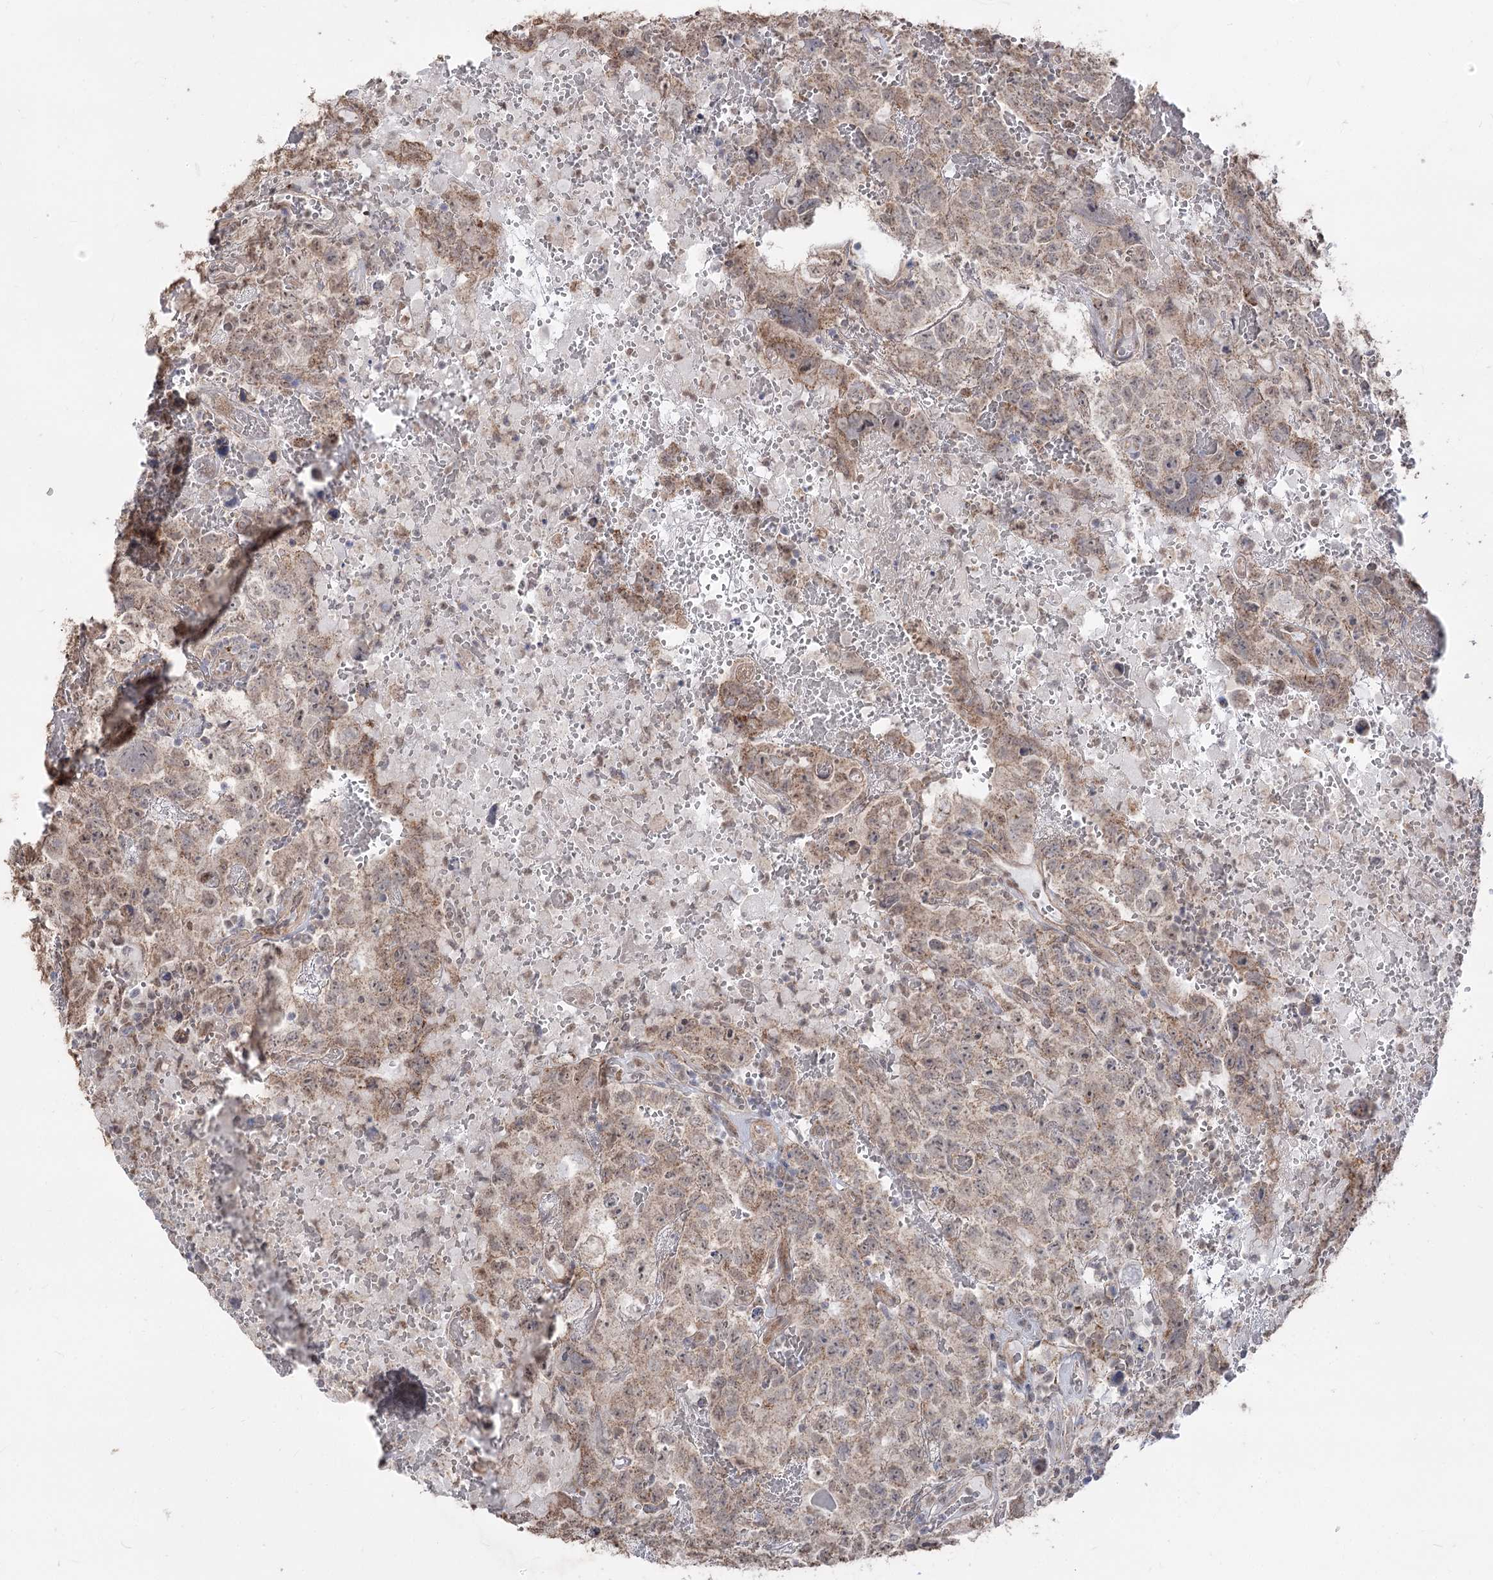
{"staining": {"intensity": "moderate", "quantity": ">75%", "location": "cytoplasmic/membranous"}, "tissue": "testis cancer", "cell_type": "Tumor cells", "image_type": "cancer", "snomed": [{"axis": "morphology", "description": "Carcinoma, Embryonal, NOS"}, {"axis": "topography", "description": "Testis"}], "caption": "Protein expression analysis of human testis embryonal carcinoma reveals moderate cytoplasmic/membranous positivity in about >75% of tumor cells.", "gene": "ZSCAN23", "patient": {"sex": "male", "age": 45}}